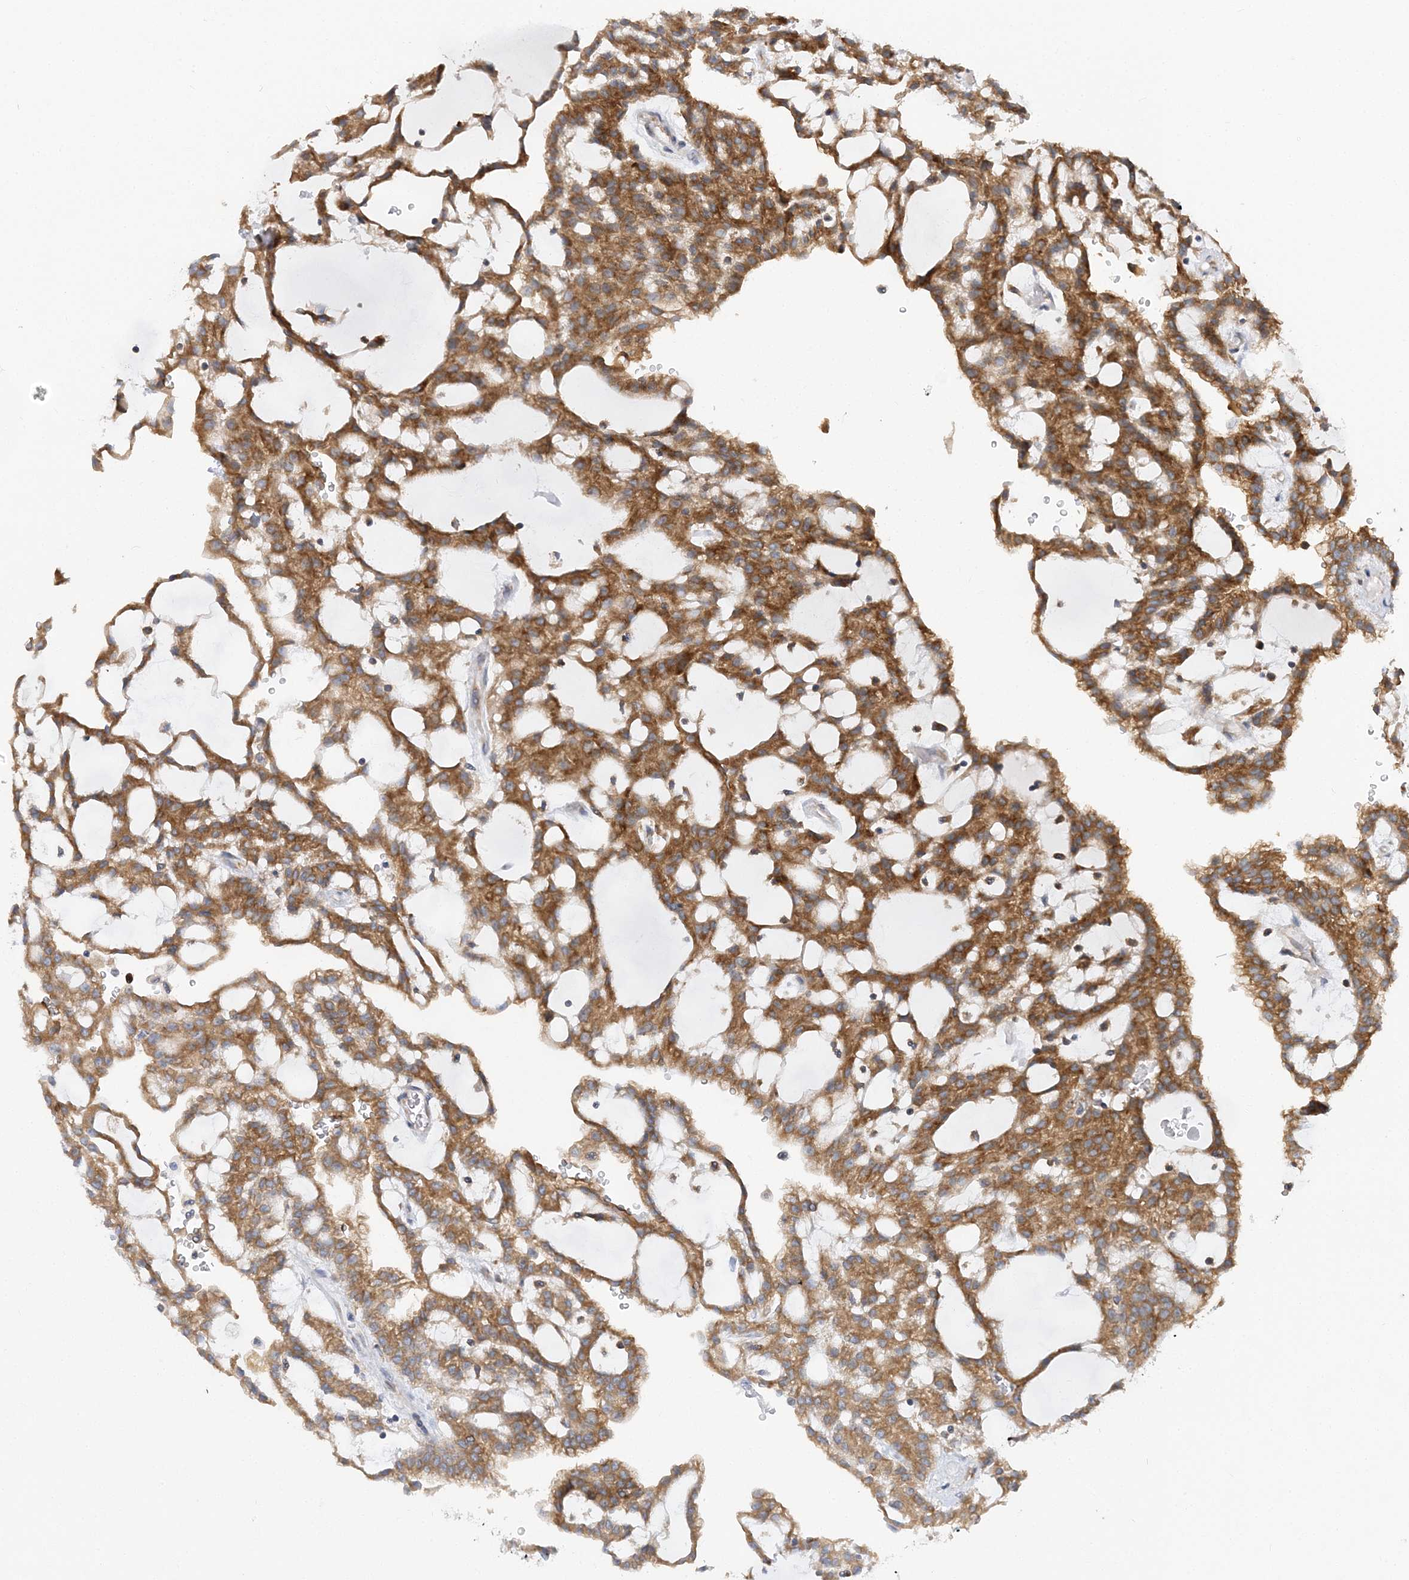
{"staining": {"intensity": "strong", "quantity": ">75%", "location": "cytoplasmic/membranous"}, "tissue": "renal cancer", "cell_type": "Tumor cells", "image_type": "cancer", "snomed": [{"axis": "morphology", "description": "Adenocarcinoma, NOS"}, {"axis": "topography", "description": "Kidney"}], "caption": "A high-resolution micrograph shows immunohistochemistry staining of renal adenocarcinoma, which exhibits strong cytoplasmic/membranous staining in about >75% of tumor cells.", "gene": "LARP4B", "patient": {"sex": "male", "age": 63}}